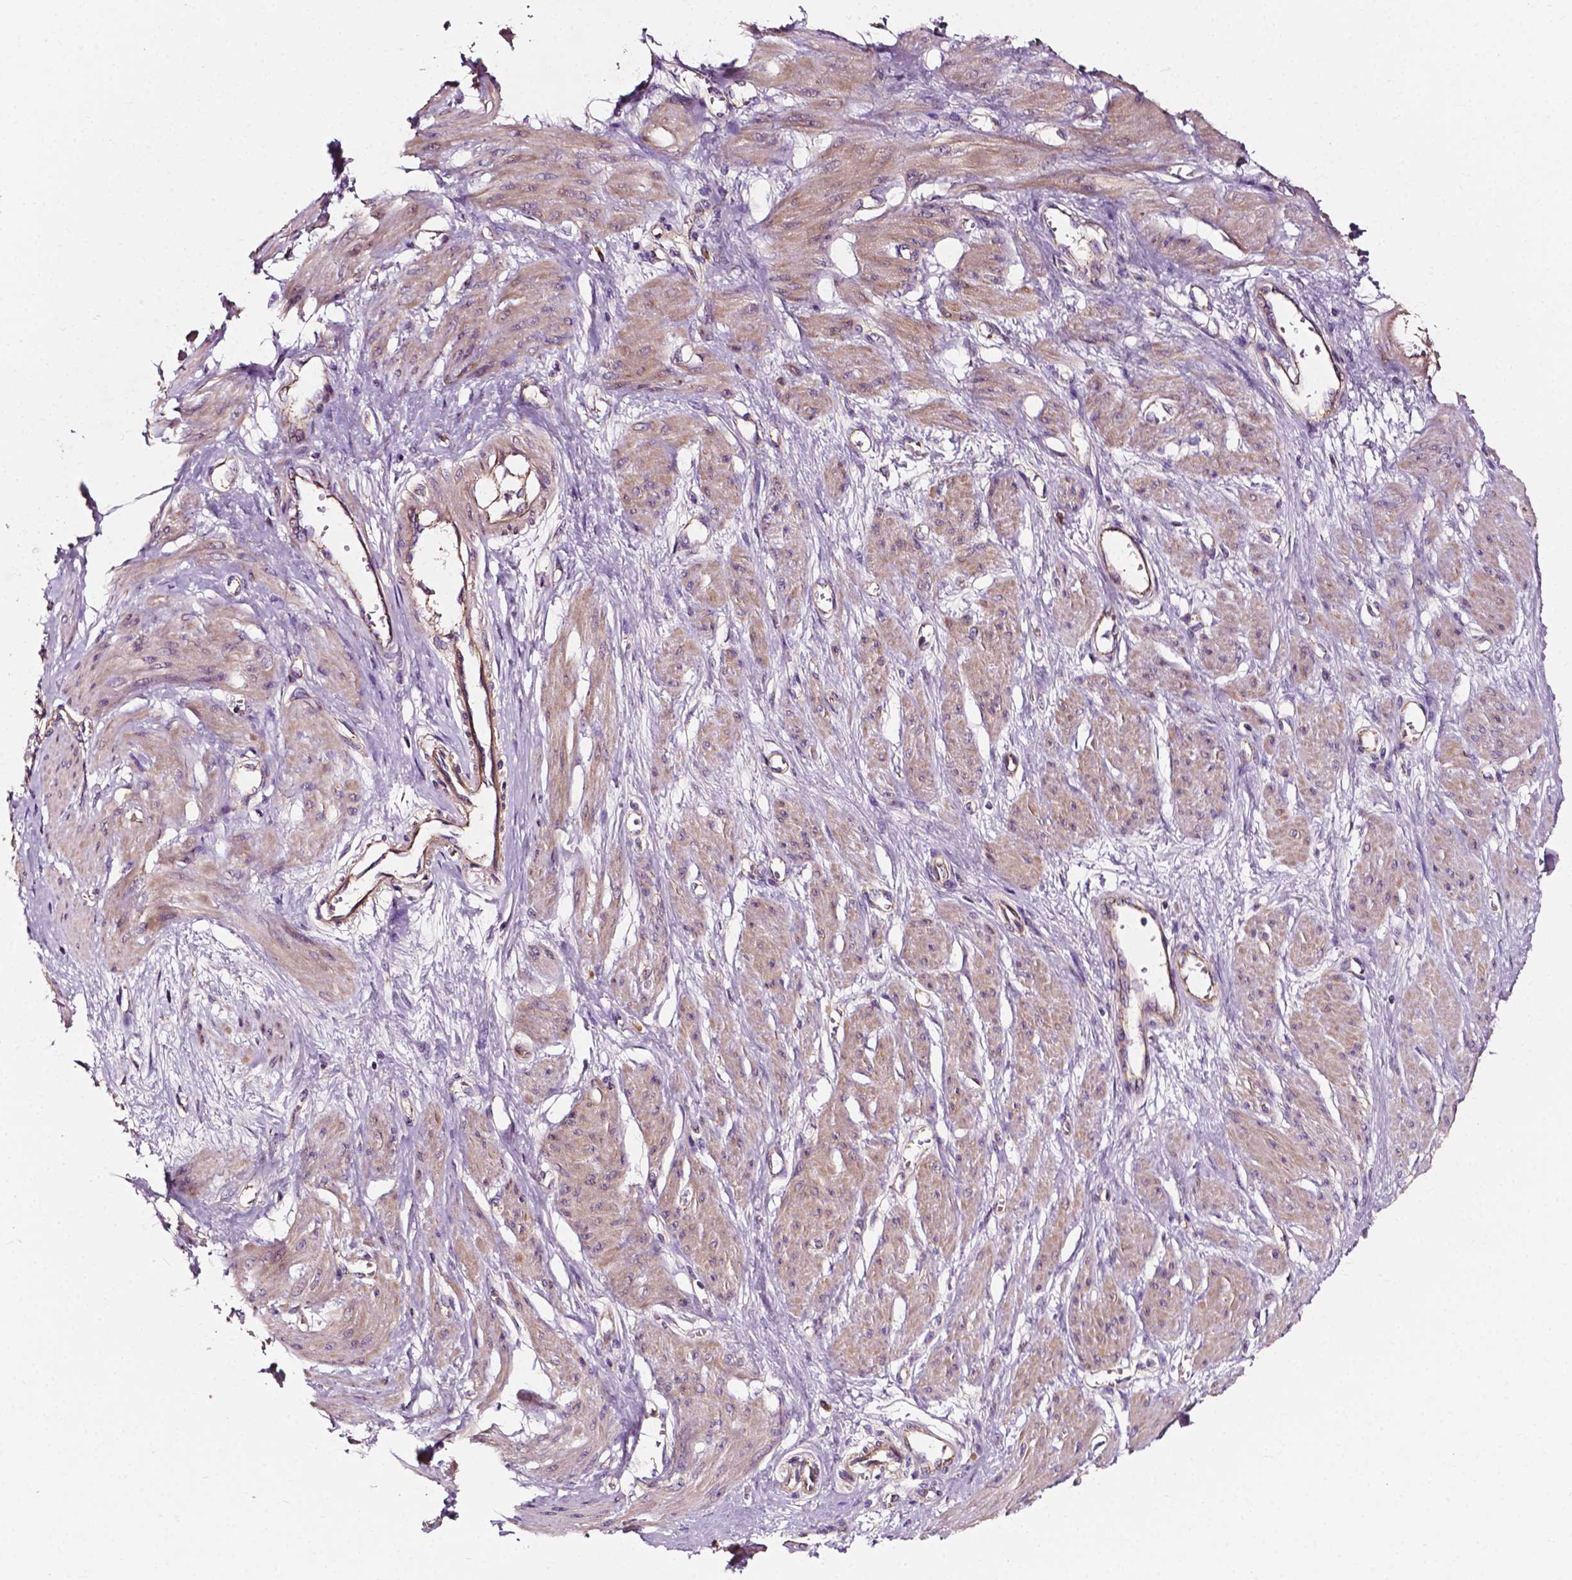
{"staining": {"intensity": "moderate", "quantity": "25%-75%", "location": "cytoplasmic/membranous"}, "tissue": "smooth muscle", "cell_type": "Smooth muscle cells", "image_type": "normal", "snomed": [{"axis": "morphology", "description": "Normal tissue, NOS"}, {"axis": "topography", "description": "Smooth muscle"}, {"axis": "topography", "description": "Uterus"}], "caption": "Human smooth muscle stained with a brown dye shows moderate cytoplasmic/membranous positive staining in about 25%-75% of smooth muscle cells.", "gene": "ATG16L1", "patient": {"sex": "female", "age": 39}}